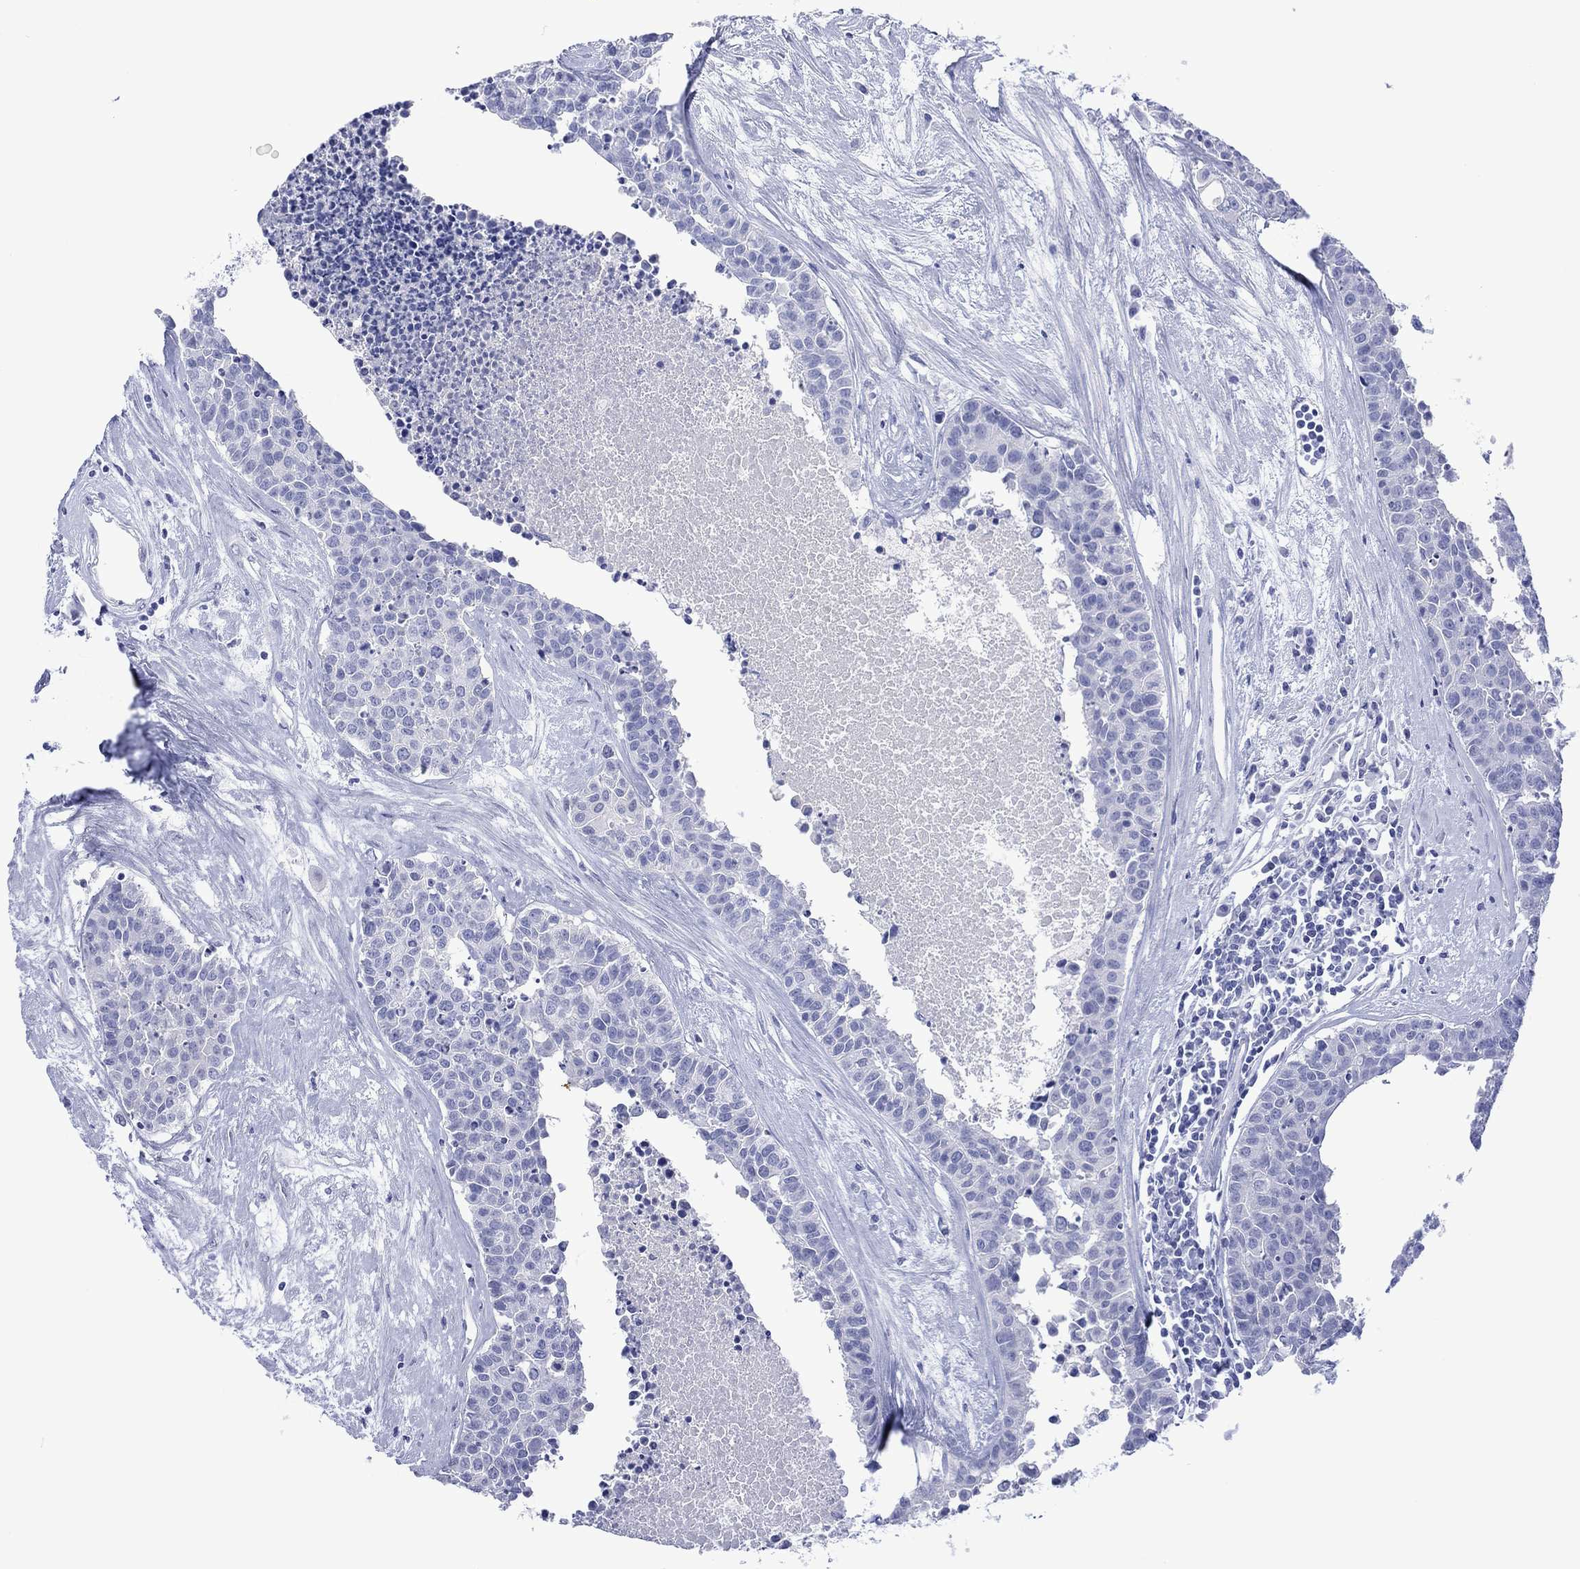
{"staining": {"intensity": "negative", "quantity": "none", "location": "none"}, "tissue": "carcinoid", "cell_type": "Tumor cells", "image_type": "cancer", "snomed": [{"axis": "morphology", "description": "Carcinoid, malignant, NOS"}, {"axis": "topography", "description": "Colon"}], "caption": "The immunohistochemistry micrograph has no significant positivity in tumor cells of carcinoid (malignant) tissue.", "gene": "MLANA", "patient": {"sex": "male", "age": 81}}